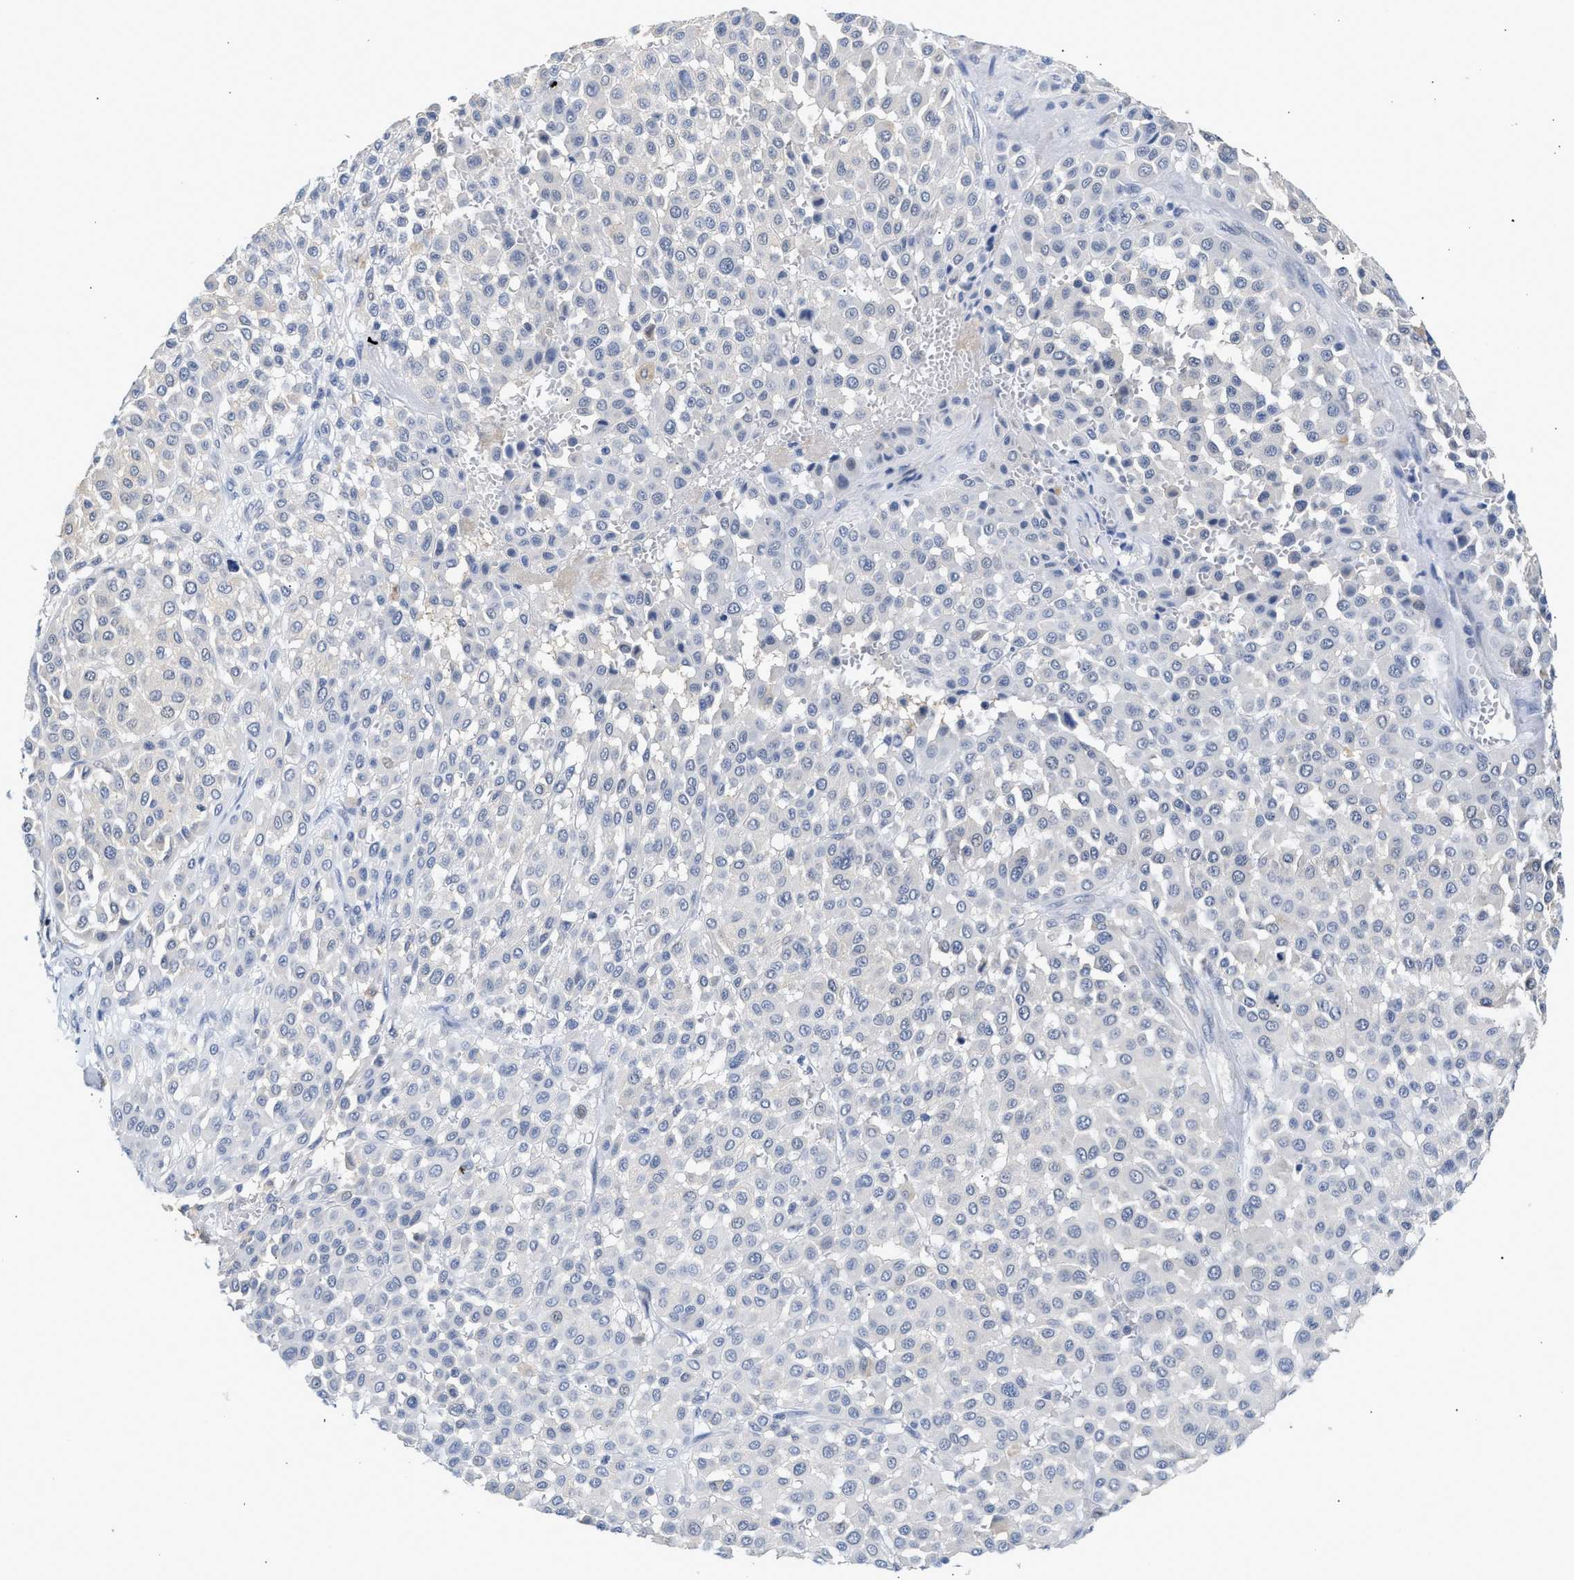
{"staining": {"intensity": "negative", "quantity": "none", "location": "none"}, "tissue": "melanoma", "cell_type": "Tumor cells", "image_type": "cancer", "snomed": [{"axis": "morphology", "description": "Malignant melanoma, Metastatic site"}, {"axis": "topography", "description": "Soft tissue"}], "caption": "Malignant melanoma (metastatic site) was stained to show a protein in brown. There is no significant staining in tumor cells. (DAB (3,3'-diaminobenzidine) immunohistochemistry (IHC) visualized using brightfield microscopy, high magnification).", "gene": "PPM1L", "patient": {"sex": "male", "age": 41}}